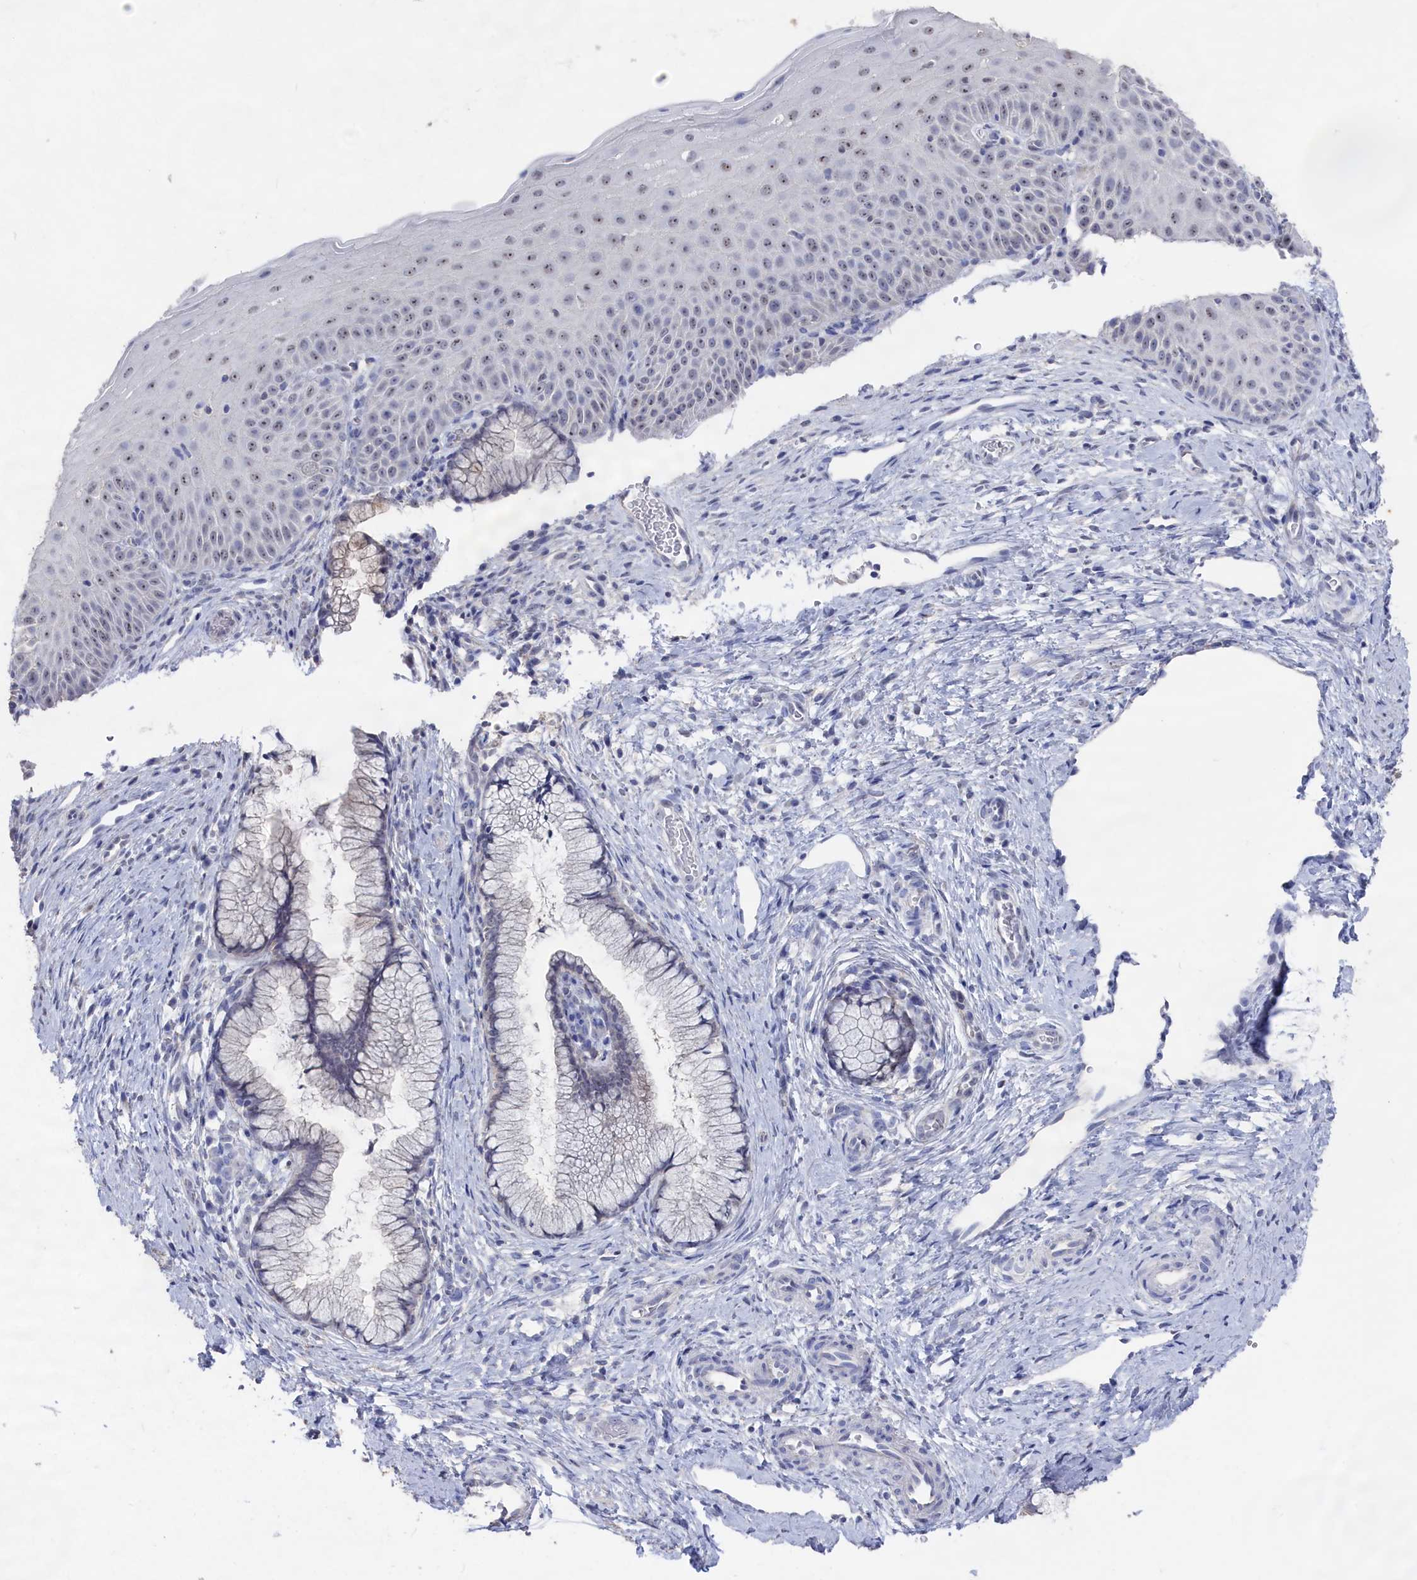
{"staining": {"intensity": "moderate", "quantity": "<25%", "location": "cytoplasmic/membranous"}, "tissue": "cervix", "cell_type": "Glandular cells", "image_type": "normal", "snomed": [{"axis": "morphology", "description": "Normal tissue, NOS"}, {"axis": "topography", "description": "Cervix"}], "caption": "Immunohistochemical staining of unremarkable cervix displays moderate cytoplasmic/membranous protein positivity in approximately <25% of glandular cells.", "gene": "SEMG2", "patient": {"sex": "female", "age": 36}}